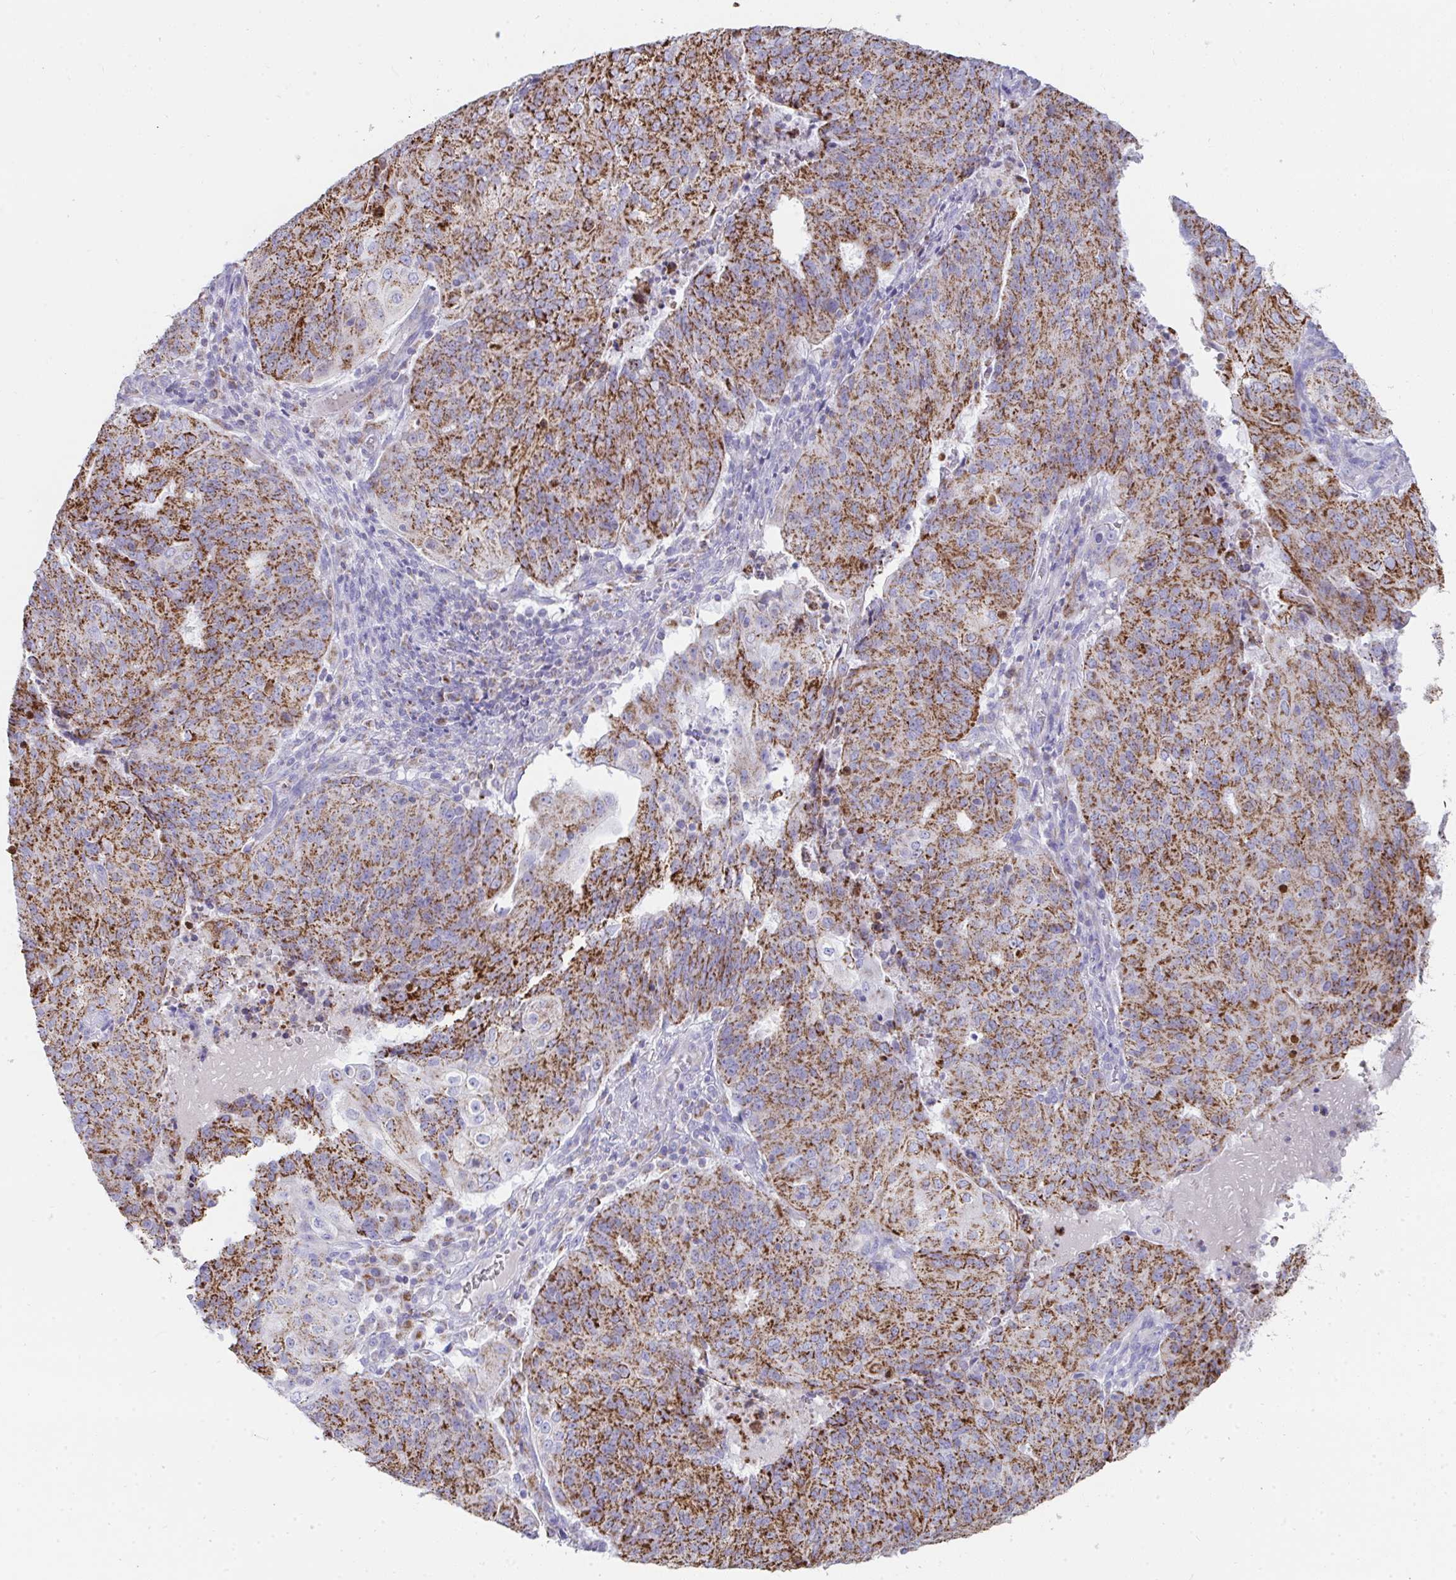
{"staining": {"intensity": "strong", "quantity": ">75%", "location": "cytoplasmic/membranous"}, "tissue": "endometrial cancer", "cell_type": "Tumor cells", "image_type": "cancer", "snomed": [{"axis": "morphology", "description": "Adenocarcinoma, NOS"}, {"axis": "topography", "description": "Endometrium"}], "caption": "Endometrial cancer (adenocarcinoma) stained with a protein marker reveals strong staining in tumor cells.", "gene": "AIFM1", "patient": {"sex": "female", "age": 82}}